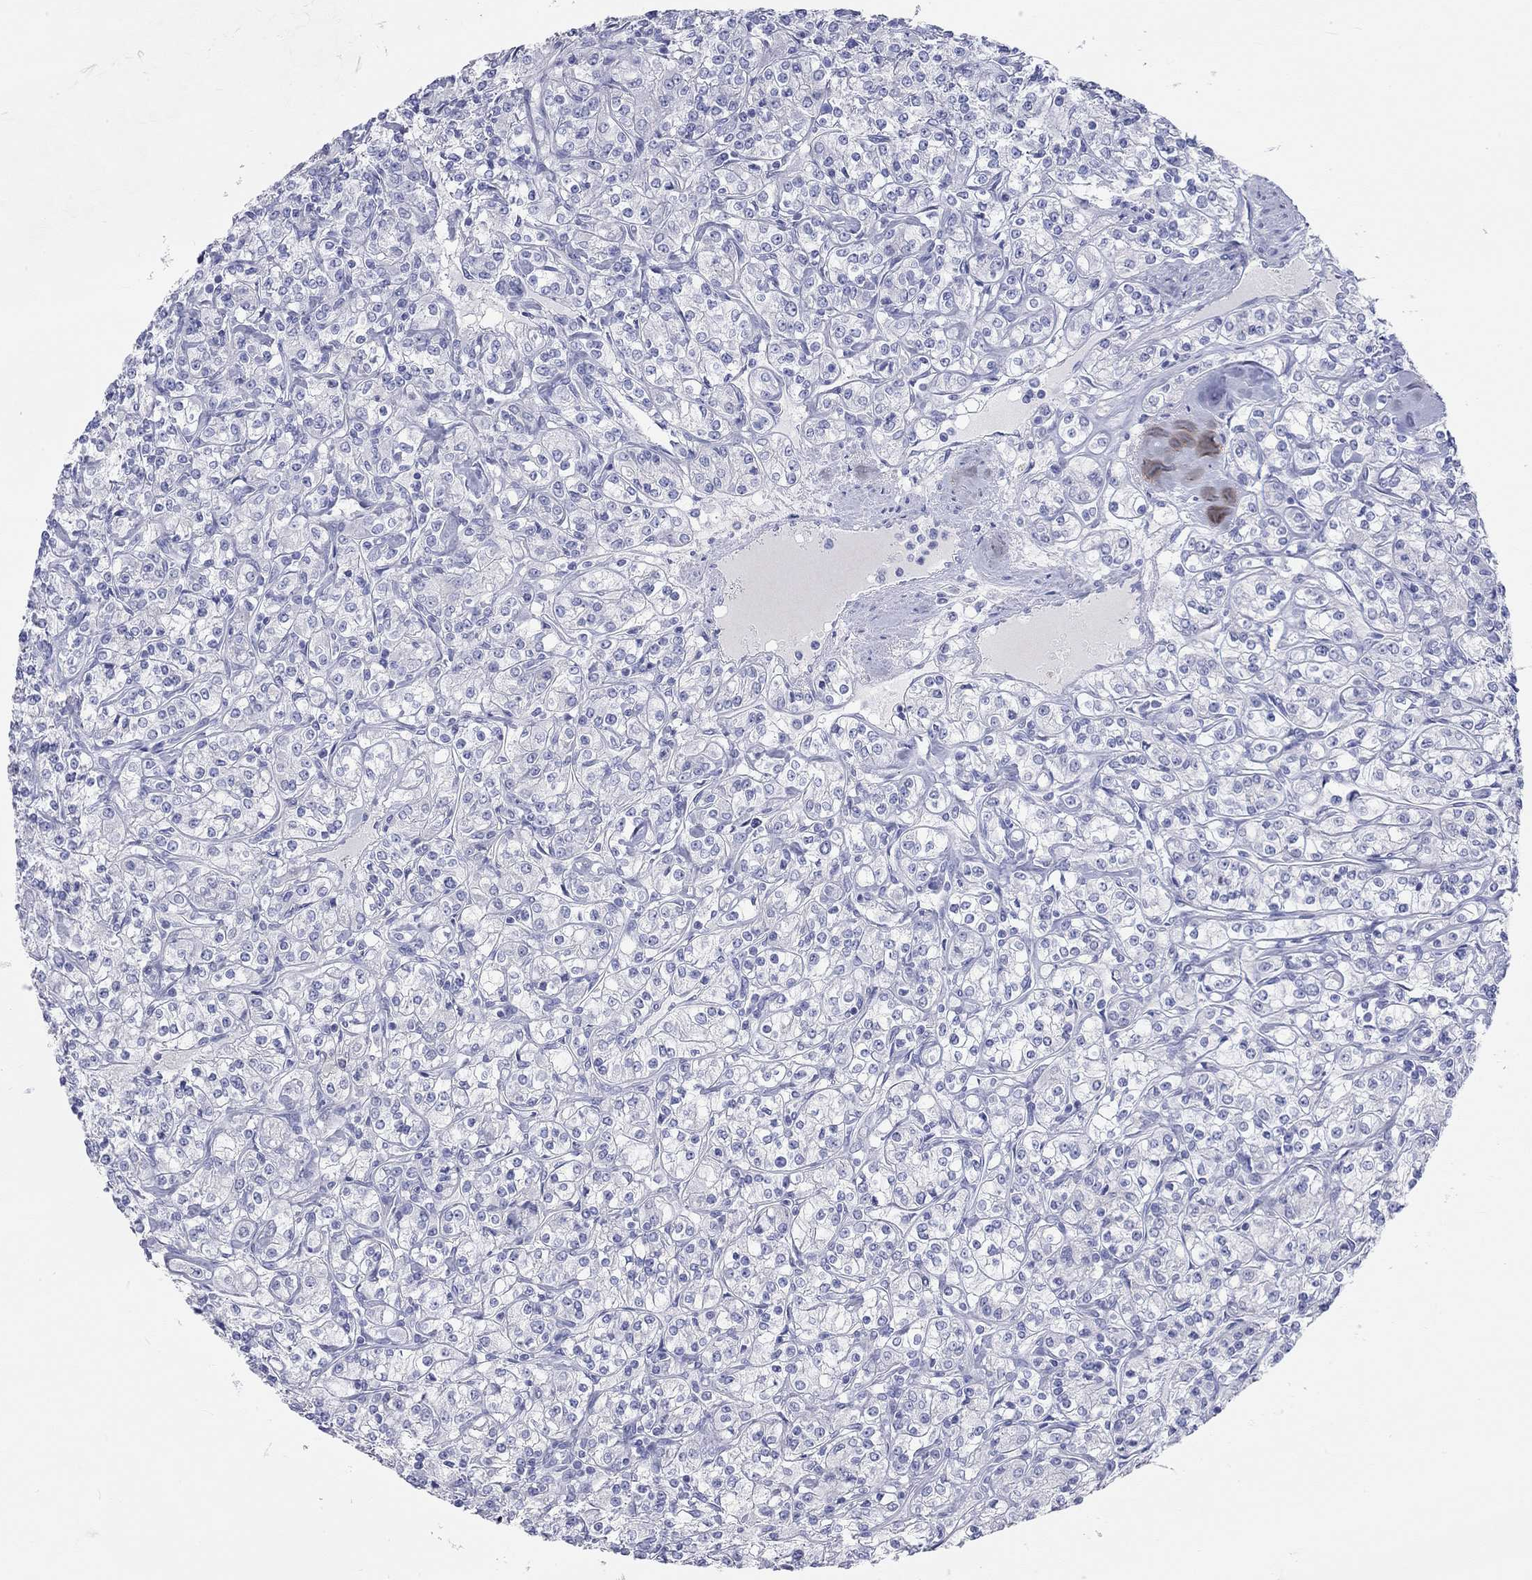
{"staining": {"intensity": "negative", "quantity": "none", "location": "none"}, "tissue": "renal cancer", "cell_type": "Tumor cells", "image_type": "cancer", "snomed": [{"axis": "morphology", "description": "Adenocarcinoma, NOS"}, {"axis": "topography", "description": "Kidney"}], "caption": "Image shows no protein expression in tumor cells of renal adenocarcinoma tissue.", "gene": "SPATA9", "patient": {"sex": "male", "age": 77}}